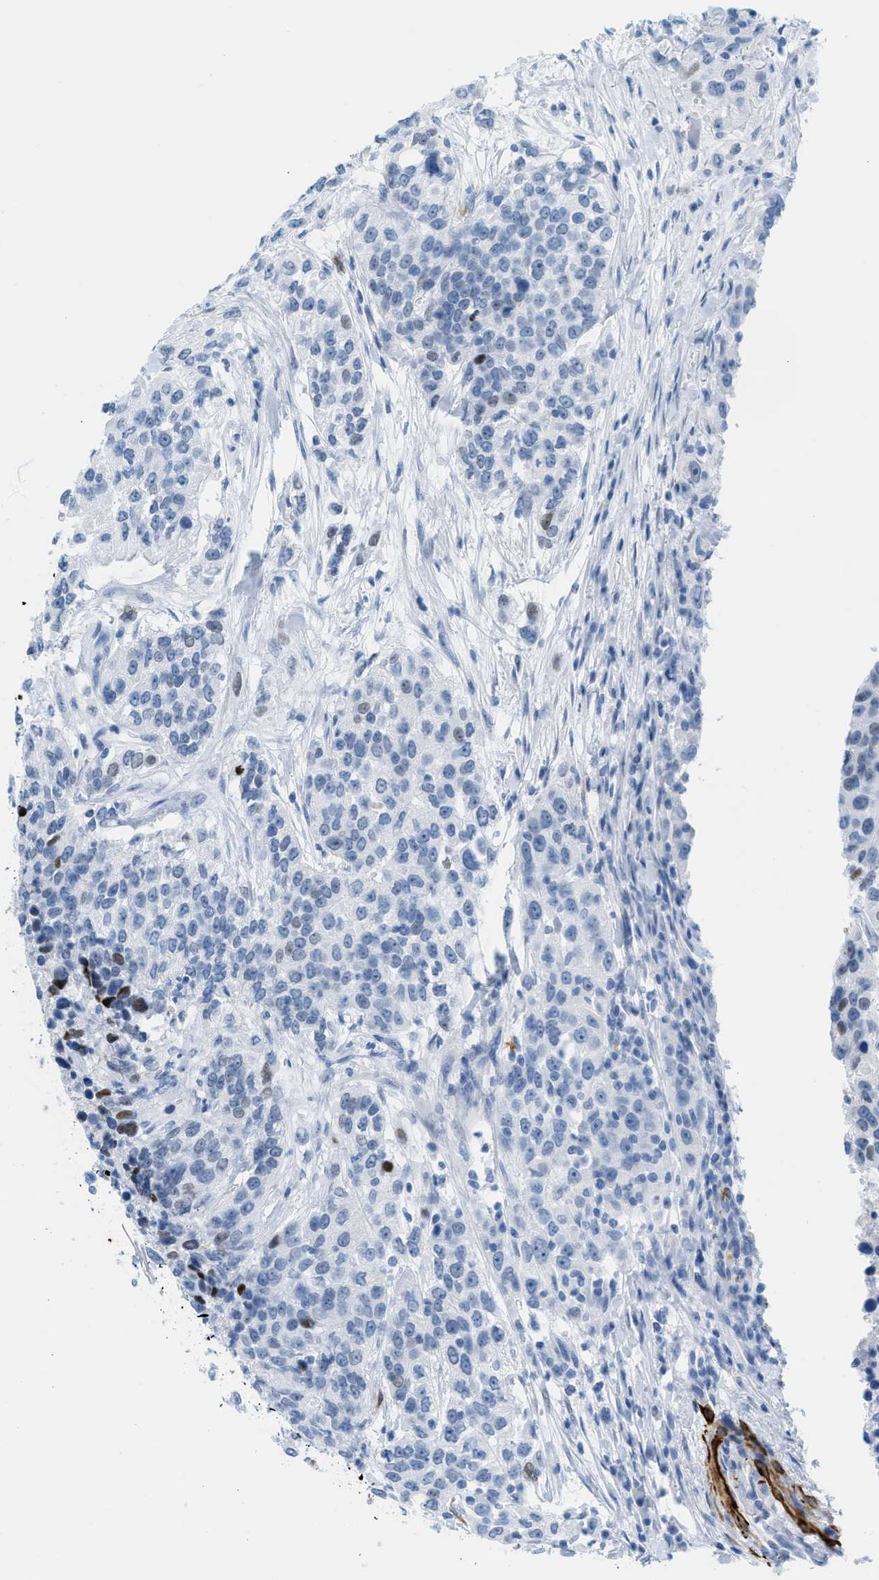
{"staining": {"intensity": "negative", "quantity": "none", "location": "none"}, "tissue": "urothelial cancer", "cell_type": "Tumor cells", "image_type": "cancer", "snomed": [{"axis": "morphology", "description": "Urothelial carcinoma, High grade"}, {"axis": "topography", "description": "Urinary bladder"}], "caption": "Immunohistochemical staining of urothelial cancer shows no significant expression in tumor cells. (DAB (3,3'-diaminobenzidine) immunohistochemistry (IHC) visualized using brightfield microscopy, high magnification).", "gene": "DES", "patient": {"sex": "female", "age": 80}}